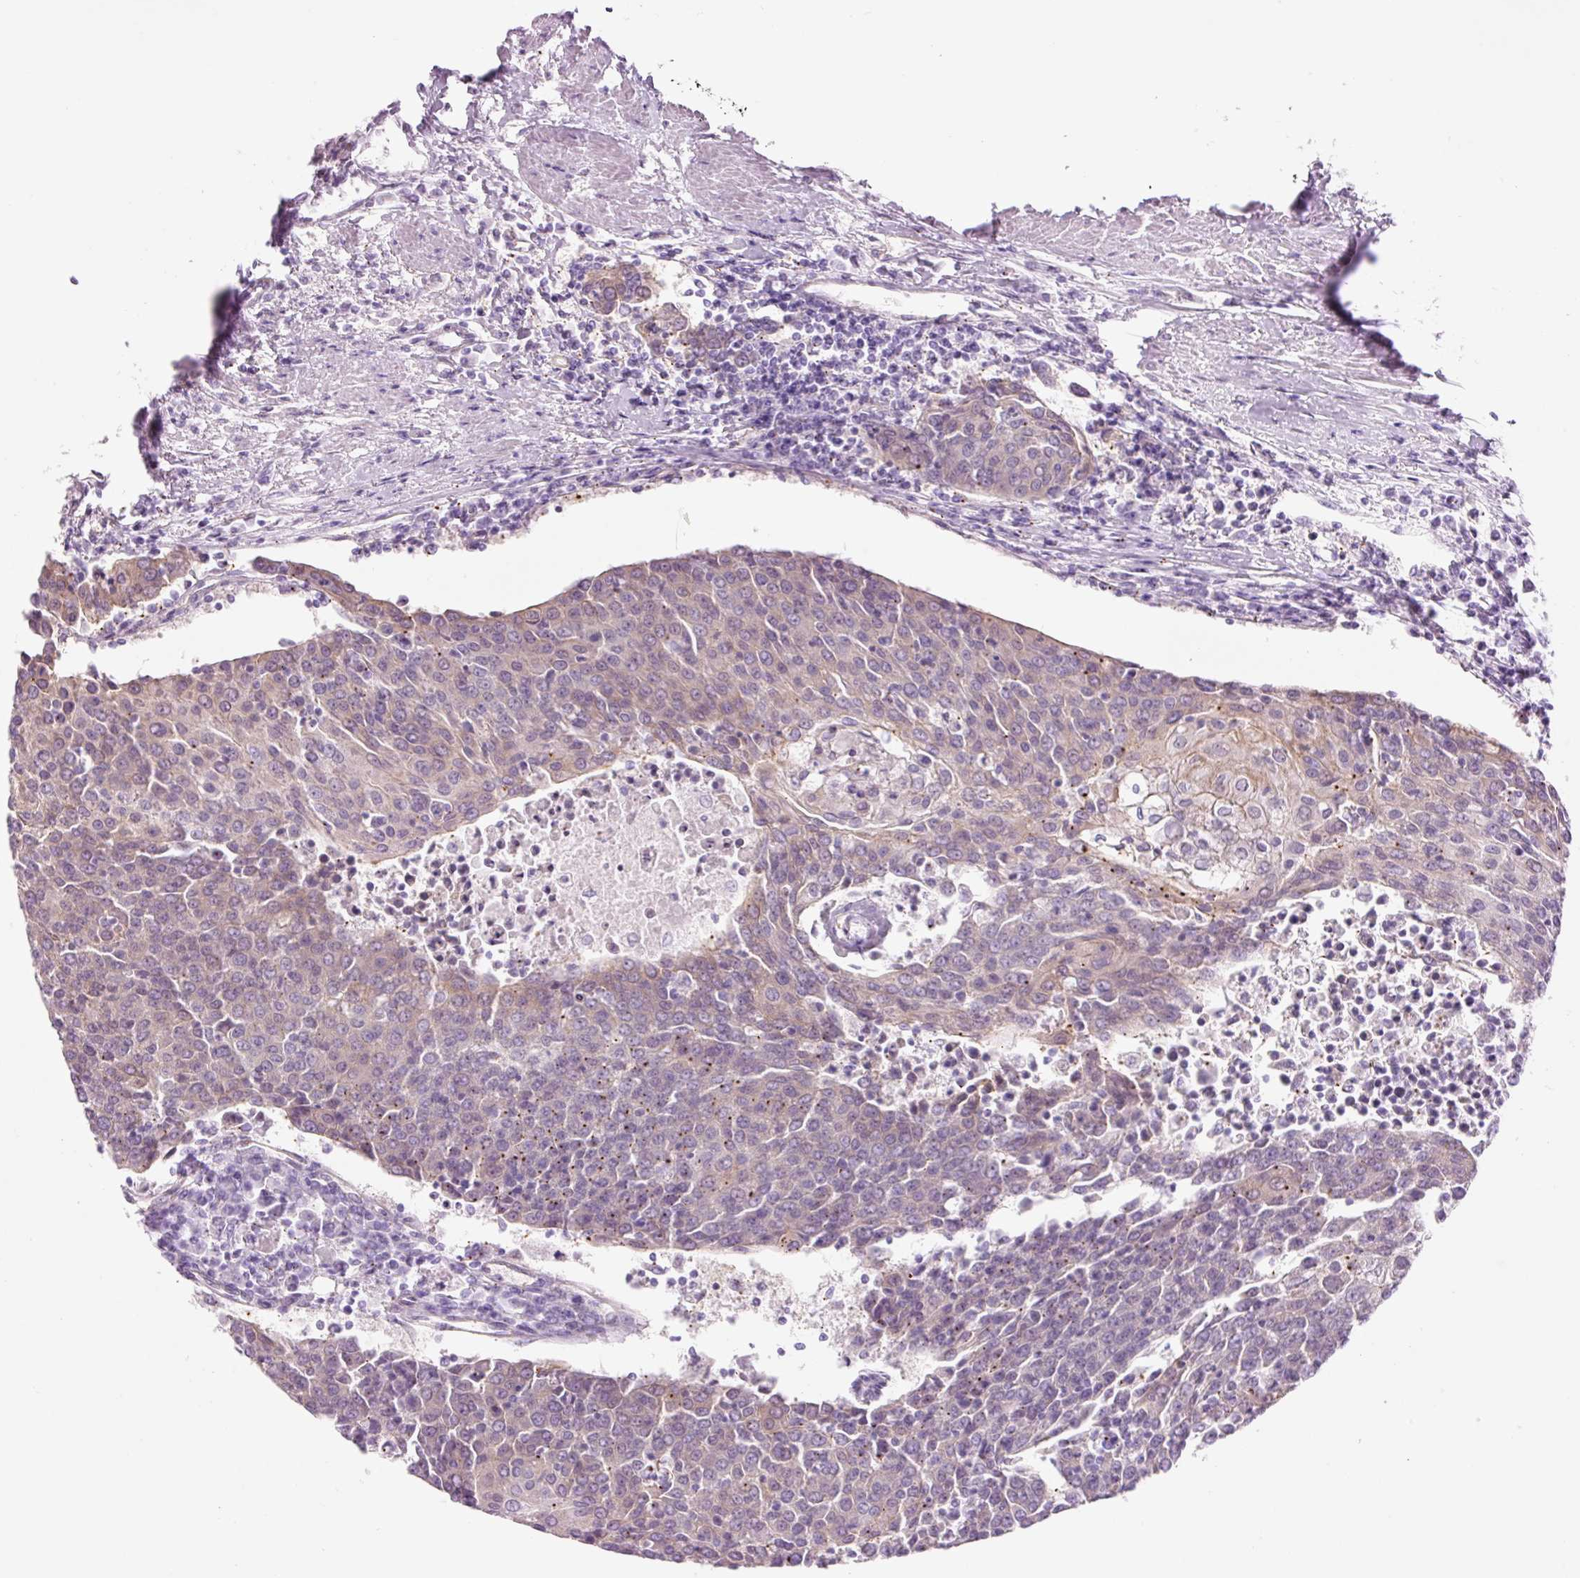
{"staining": {"intensity": "weak", "quantity": "25%-75%", "location": "cytoplasmic/membranous"}, "tissue": "urothelial cancer", "cell_type": "Tumor cells", "image_type": "cancer", "snomed": [{"axis": "morphology", "description": "Urothelial carcinoma, High grade"}, {"axis": "topography", "description": "Urinary bladder"}], "caption": "Immunohistochemical staining of urothelial carcinoma (high-grade) reveals low levels of weak cytoplasmic/membranous positivity in approximately 25%-75% of tumor cells.", "gene": "HSPA4L", "patient": {"sex": "female", "age": 85}}